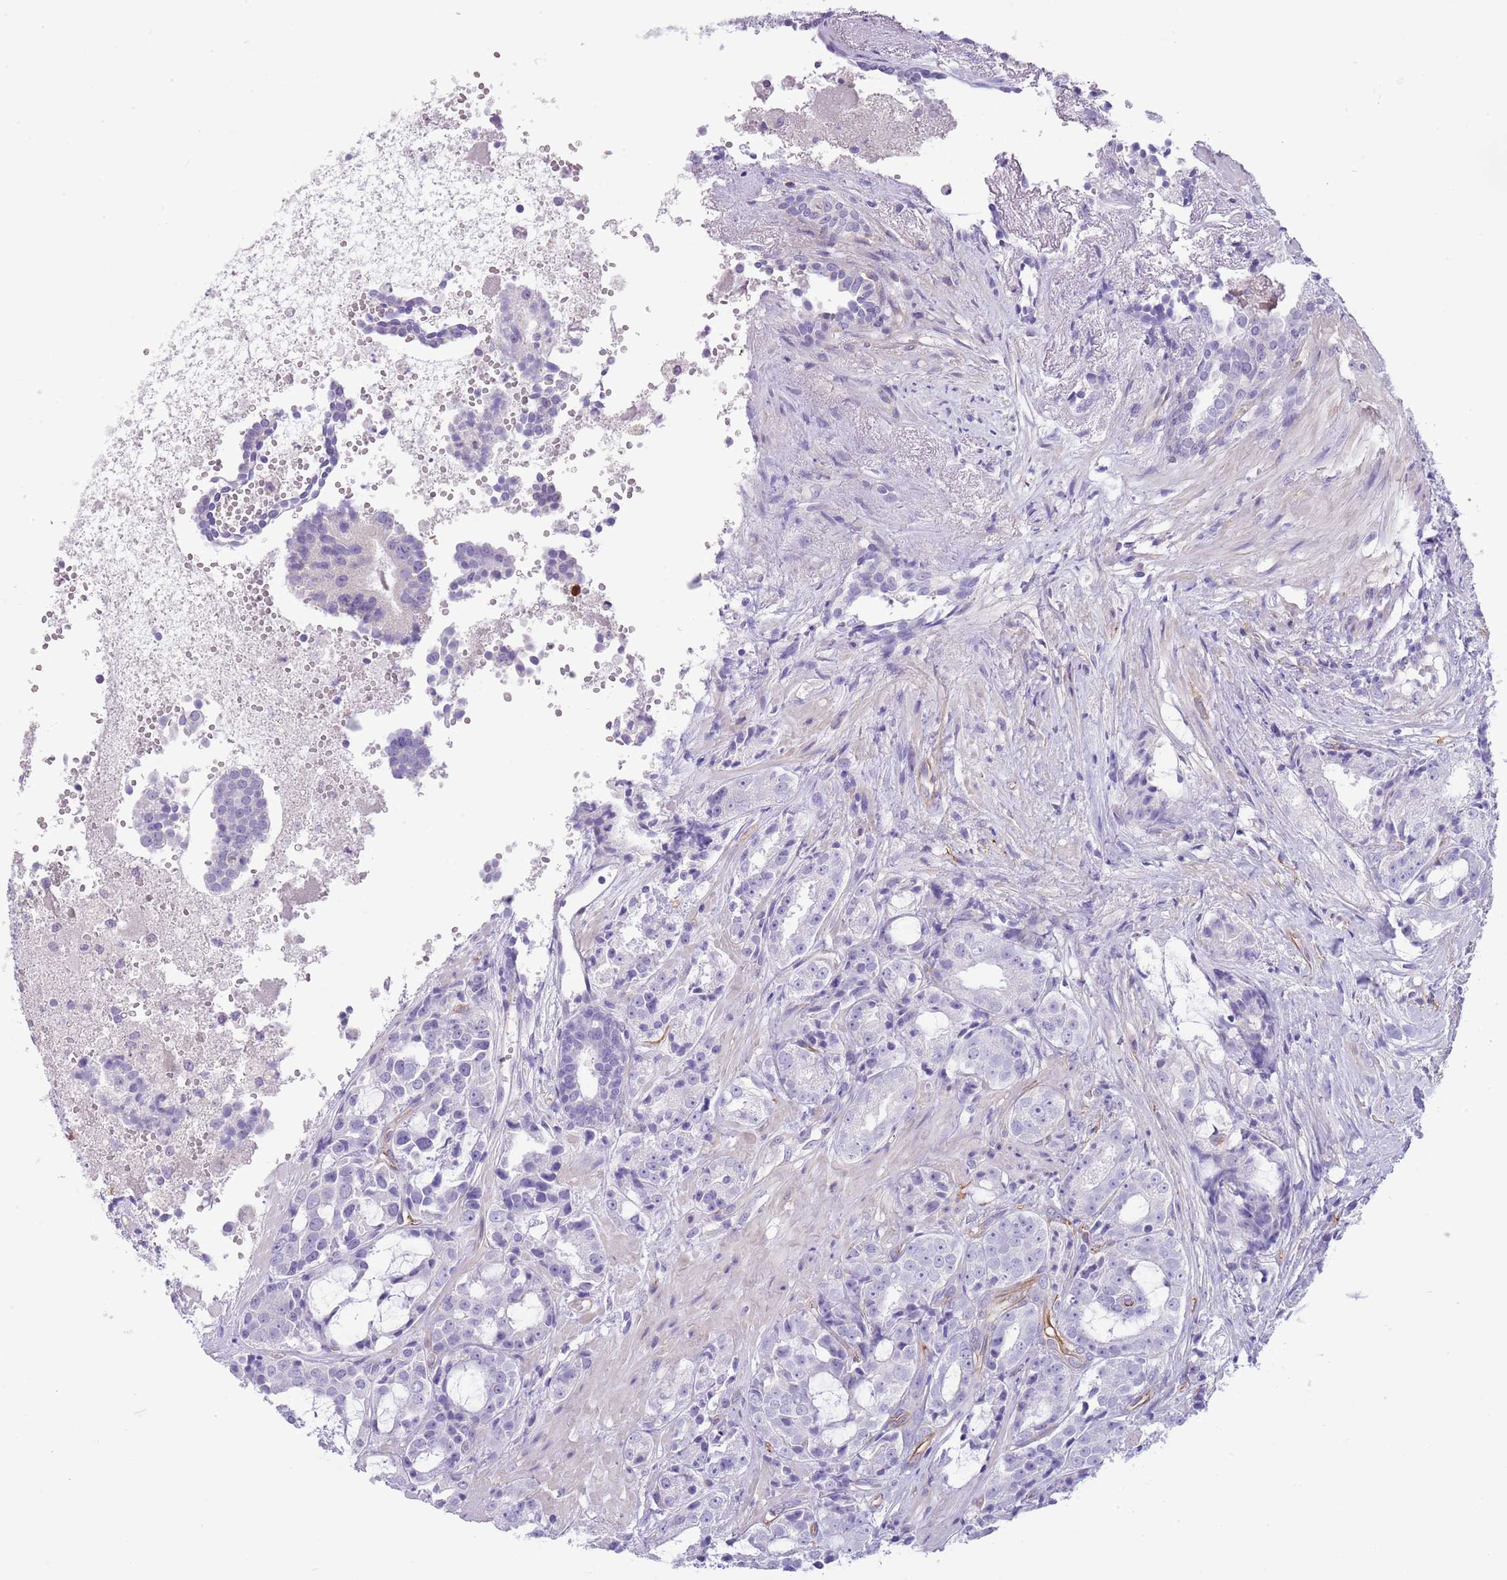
{"staining": {"intensity": "negative", "quantity": "none", "location": "none"}, "tissue": "prostate cancer", "cell_type": "Tumor cells", "image_type": "cancer", "snomed": [{"axis": "morphology", "description": "Adenocarcinoma, High grade"}, {"axis": "topography", "description": "Prostate"}], "caption": "An immunohistochemistry photomicrograph of prostate cancer (adenocarcinoma (high-grade)) is shown. There is no staining in tumor cells of prostate cancer (adenocarcinoma (high-grade)).", "gene": "TSGA13", "patient": {"sex": "male", "age": 71}}